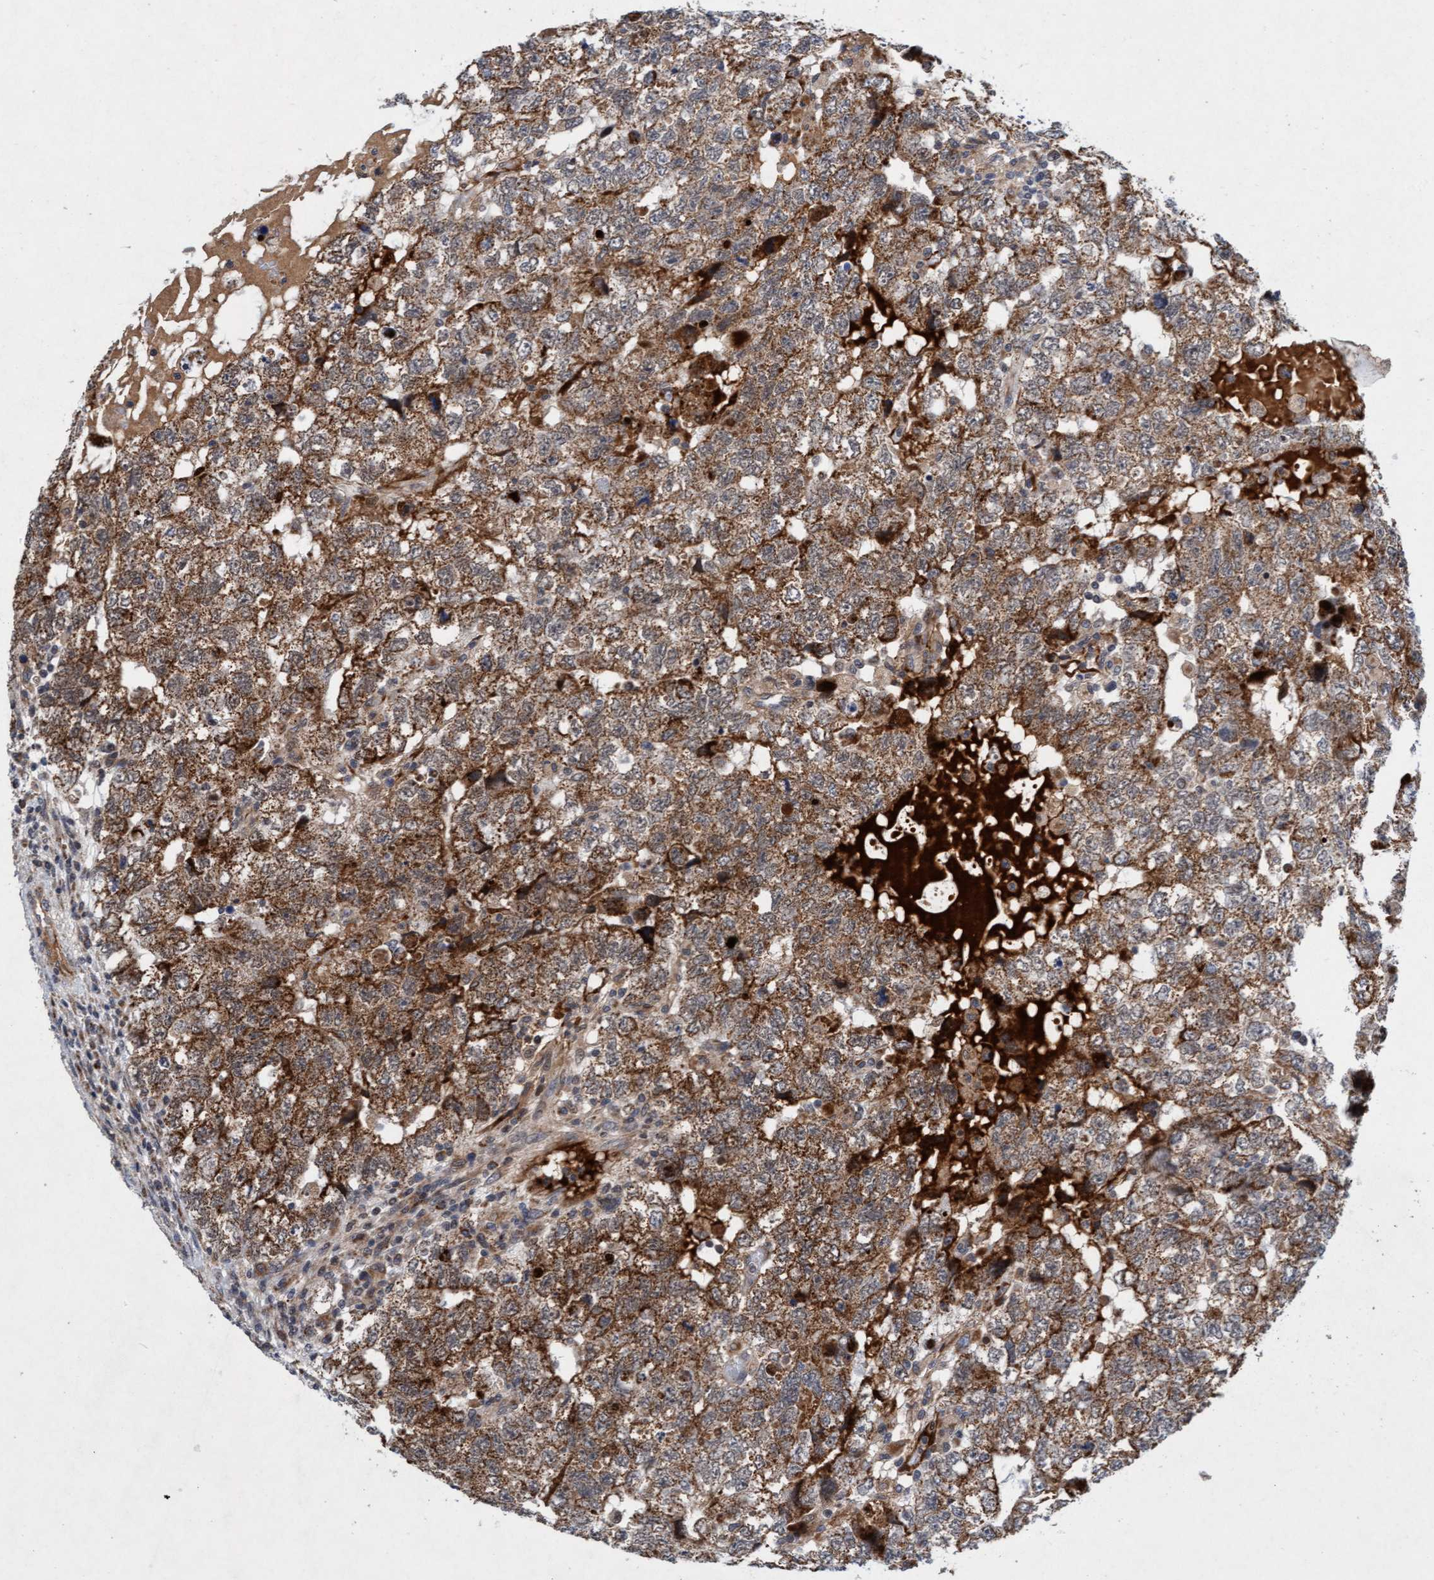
{"staining": {"intensity": "moderate", "quantity": ">75%", "location": "cytoplasmic/membranous"}, "tissue": "testis cancer", "cell_type": "Tumor cells", "image_type": "cancer", "snomed": [{"axis": "morphology", "description": "Carcinoma, Embryonal, NOS"}, {"axis": "topography", "description": "Testis"}], "caption": "Tumor cells show medium levels of moderate cytoplasmic/membranous positivity in approximately >75% of cells in human testis cancer.", "gene": "TMEM70", "patient": {"sex": "male", "age": 36}}